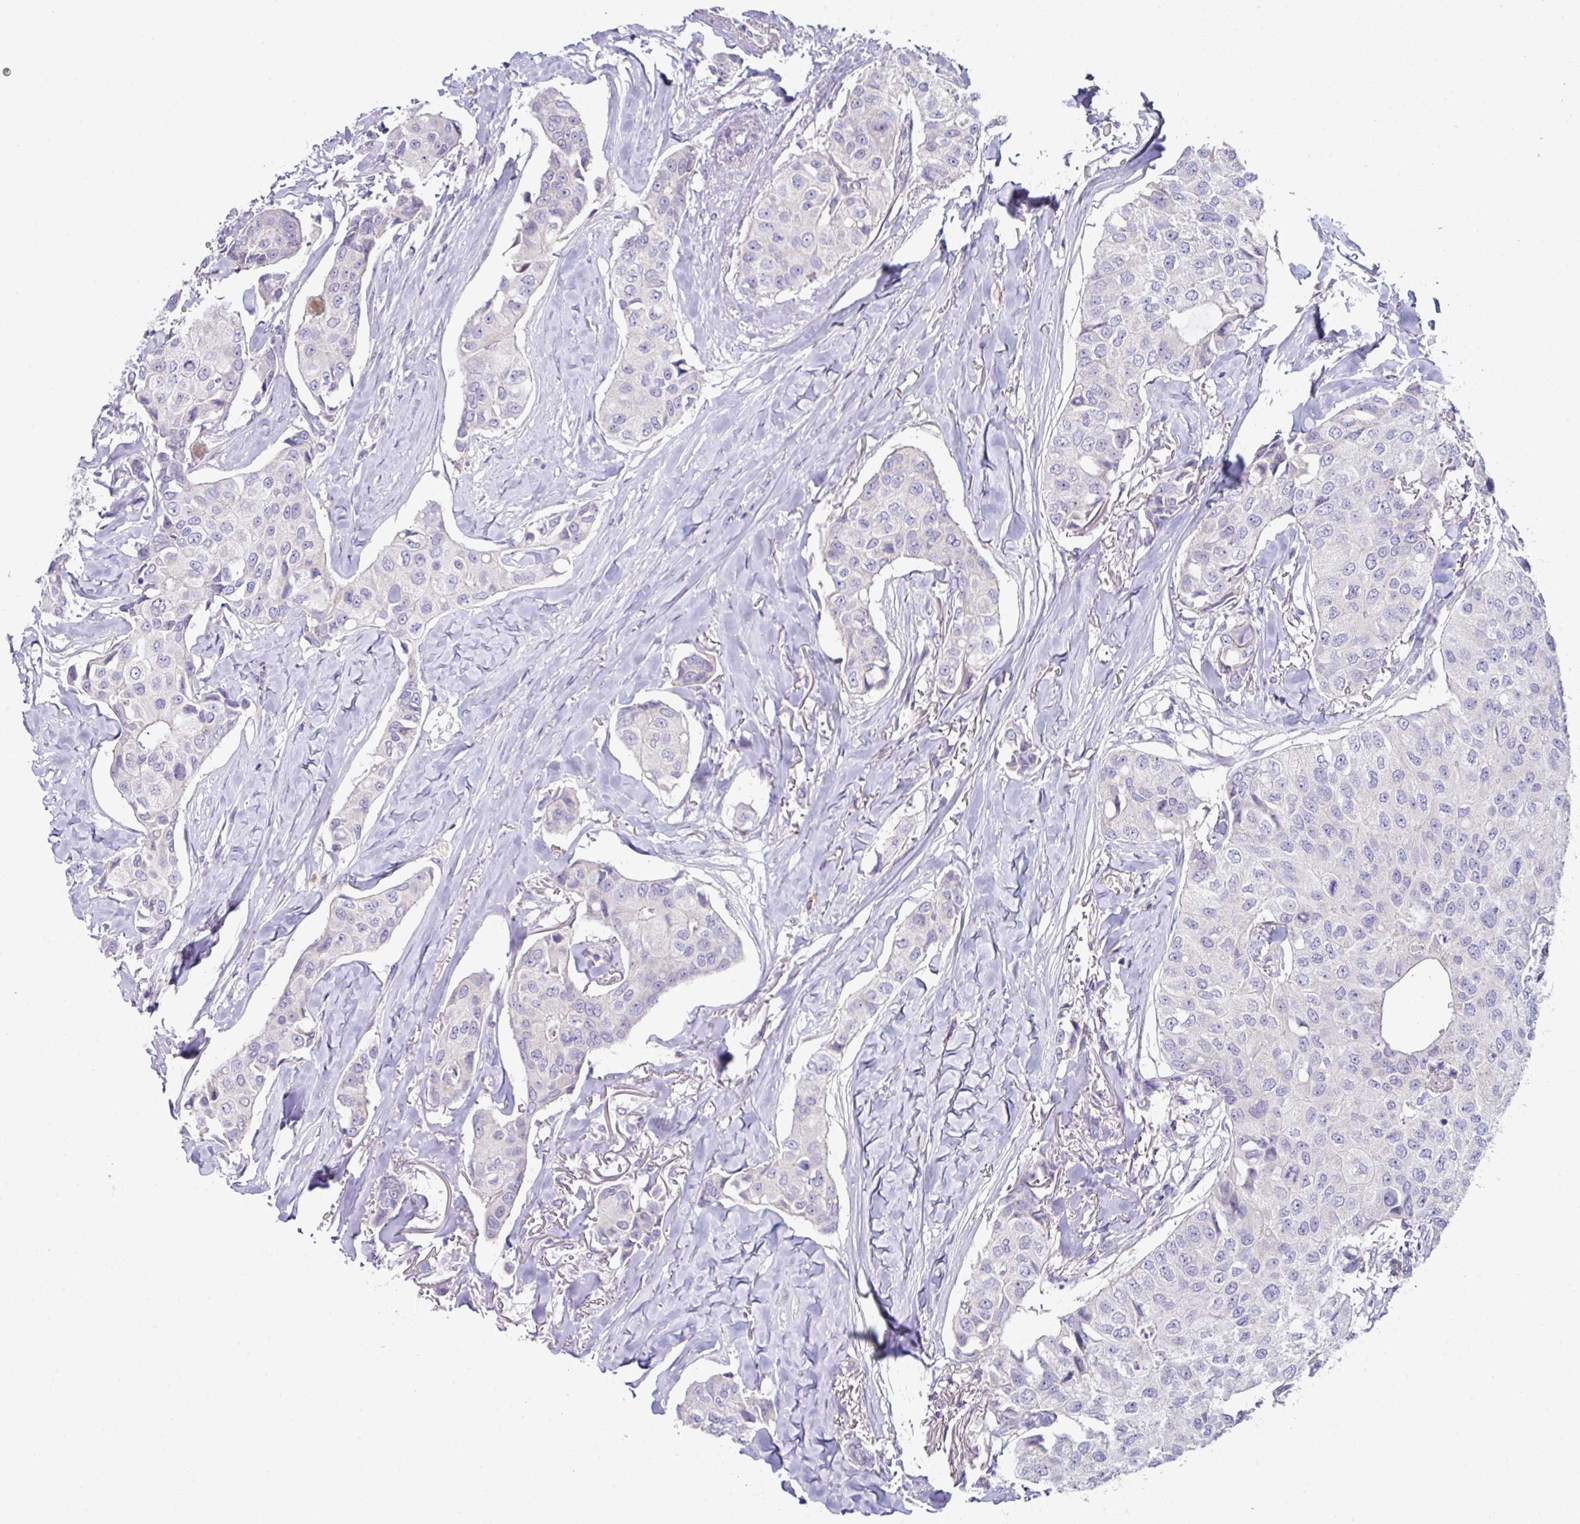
{"staining": {"intensity": "negative", "quantity": "none", "location": "none"}, "tissue": "breast cancer", "cell_type": "Tumor cells", "image_type": "cancer", "snomed": [{"axis": "morphology", "description": "Duct carcinoma"}, {"axis": "topography", "description": "Breast"}], "caption": "The micrograph reveals no significant staining in tumor cells of breast cancer (infiltrating ductal carcinoma).", "gene": "SLAMF6", "patient": {"sex": "female", "age": 80}}